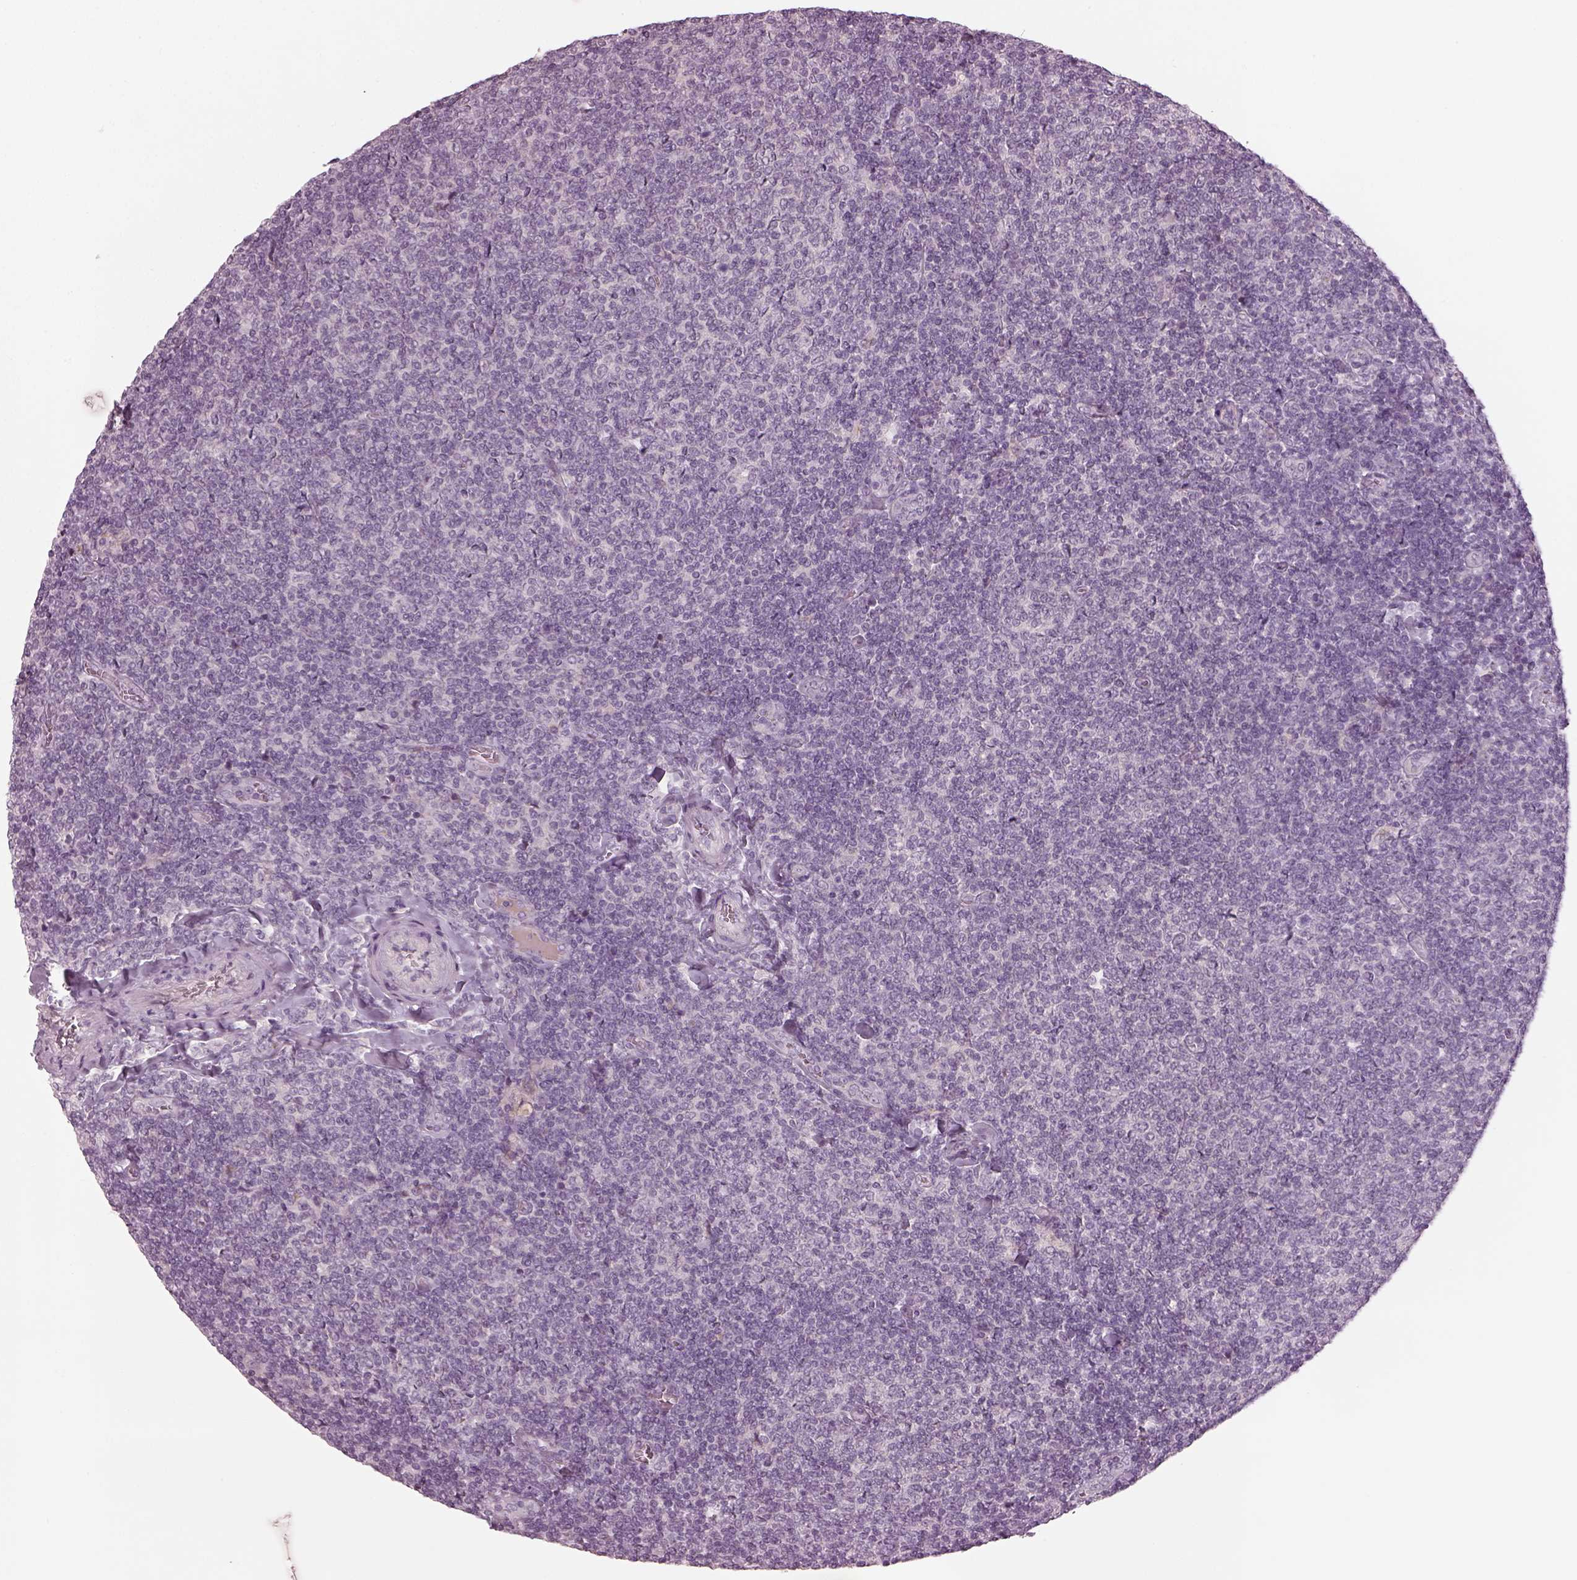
{"staining": {"intensity": "negative", "quantity": "none", "location": "none"}, "tissue": "lymphoma", "cell_type": "Tumor cells", "image_type": "cancer", "snomed": [{"axis": "morphology", "description": "Malignant lymphoma, non-Hodgkin's type, Low grade"}, {"axis": "topography", "description": "Lymph node"}], "caption": "Immunohistochemistry micrograph of neoplastic tissue: human low-grade malignant lymphoma, non-Hodgkin's type stained with DAB (3,3'-diaminobenzidine) exhibits no significant protein expression in tumor cells.", "gene": "SPATA6L", "patient": {"sex": "male", "age": 52}}